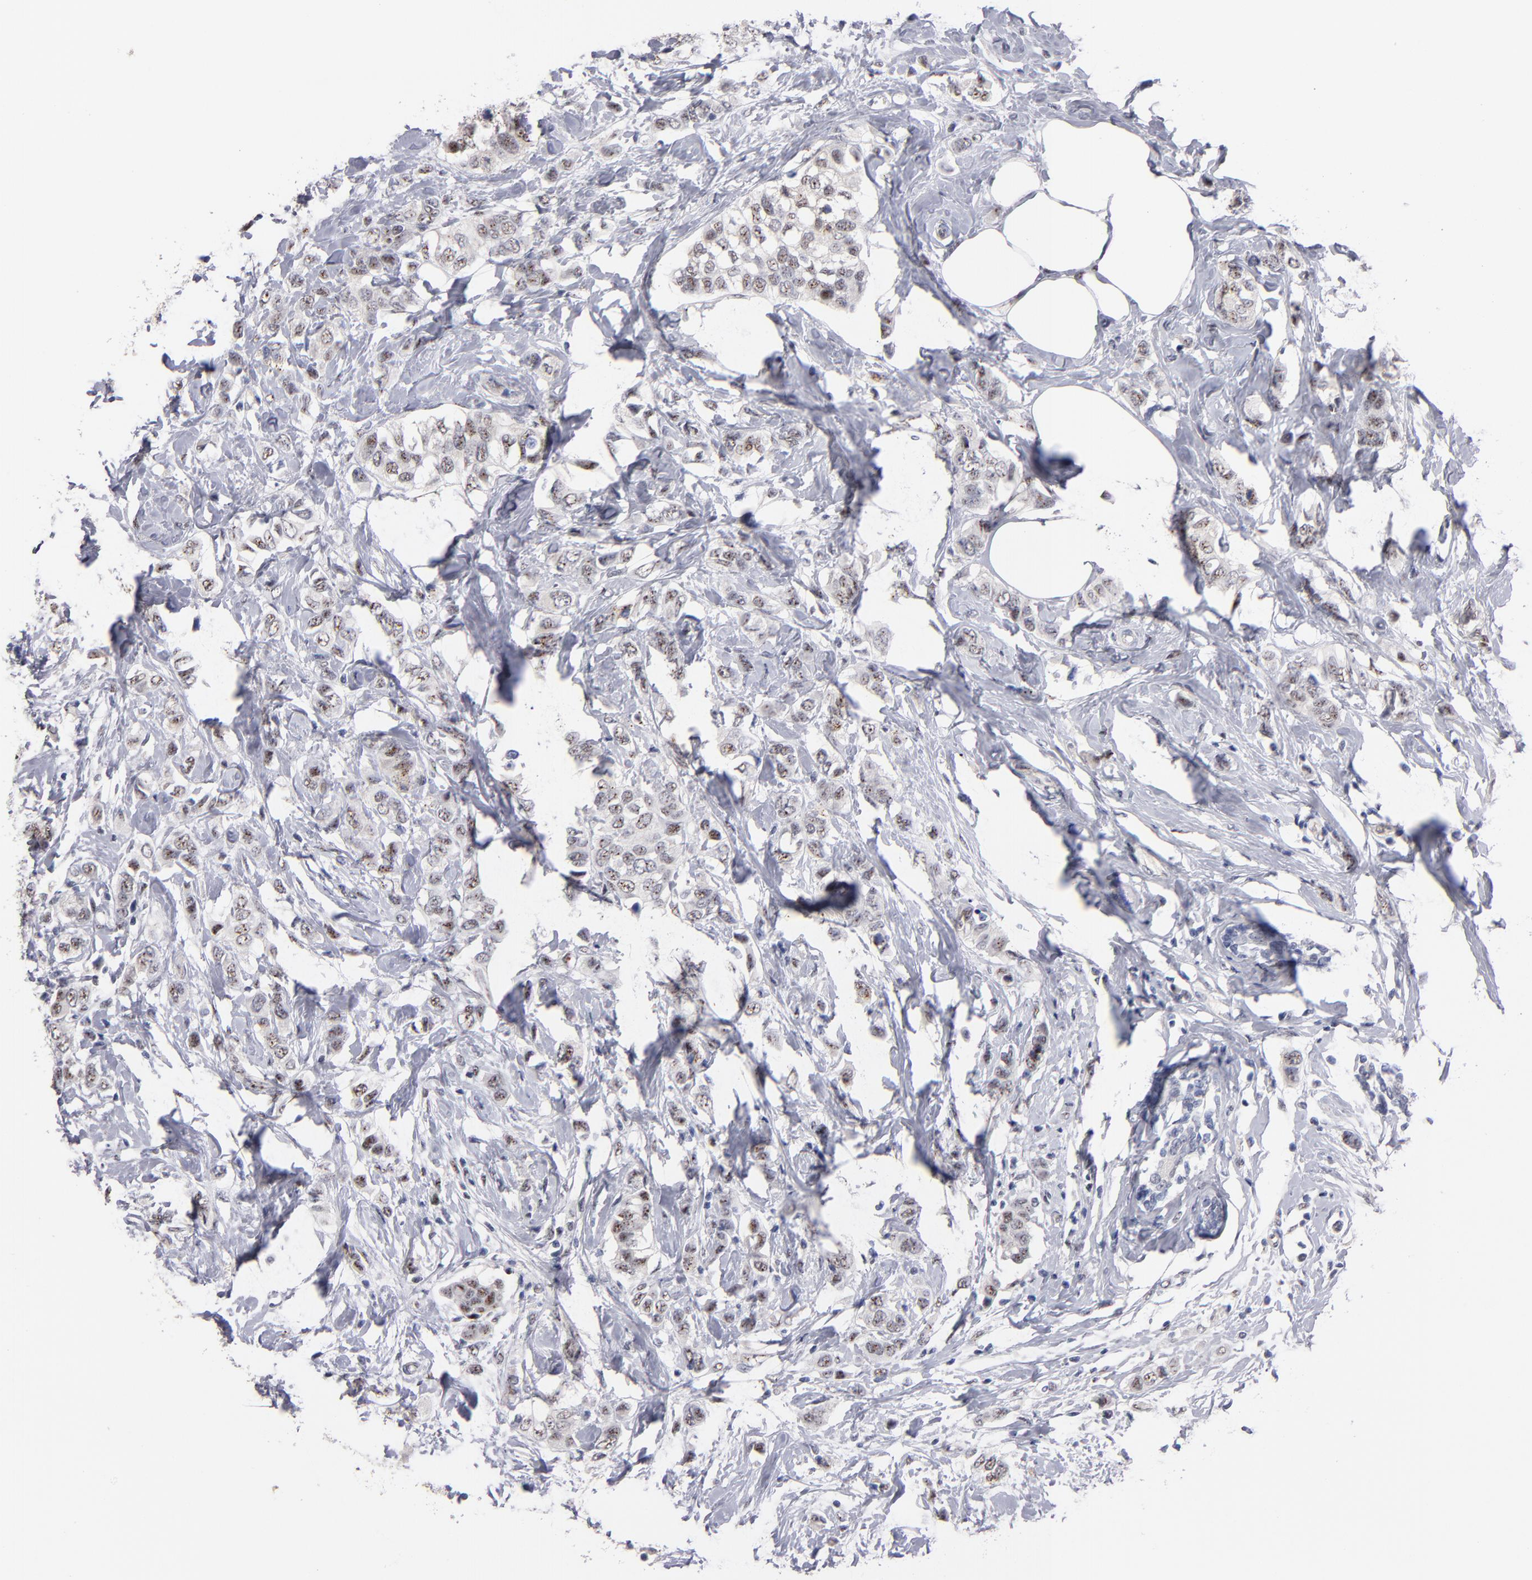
{"staining": {"intensity": "moderate", "quantity": ">75%", "location": "nuclear"}, "tissue": "breast cancer", "cell_type": "Tumor cells", "image_type": "cancer", "snomed": [{"axis": "morphology", "description": "Normal tissue, NOS"}, {"axis": "morphology", "description": "Duct carcinoma"}, {"axis": "topography", "description": "Breast"}], "caption": "Breast cancer (invasive ductal carcinoma) stained with a brown dye displays moderate nuclear positive staining in approximately >75% of tumor cells.", "gene": "RAF1", "patient": {"sex": "female", "age": 50}}